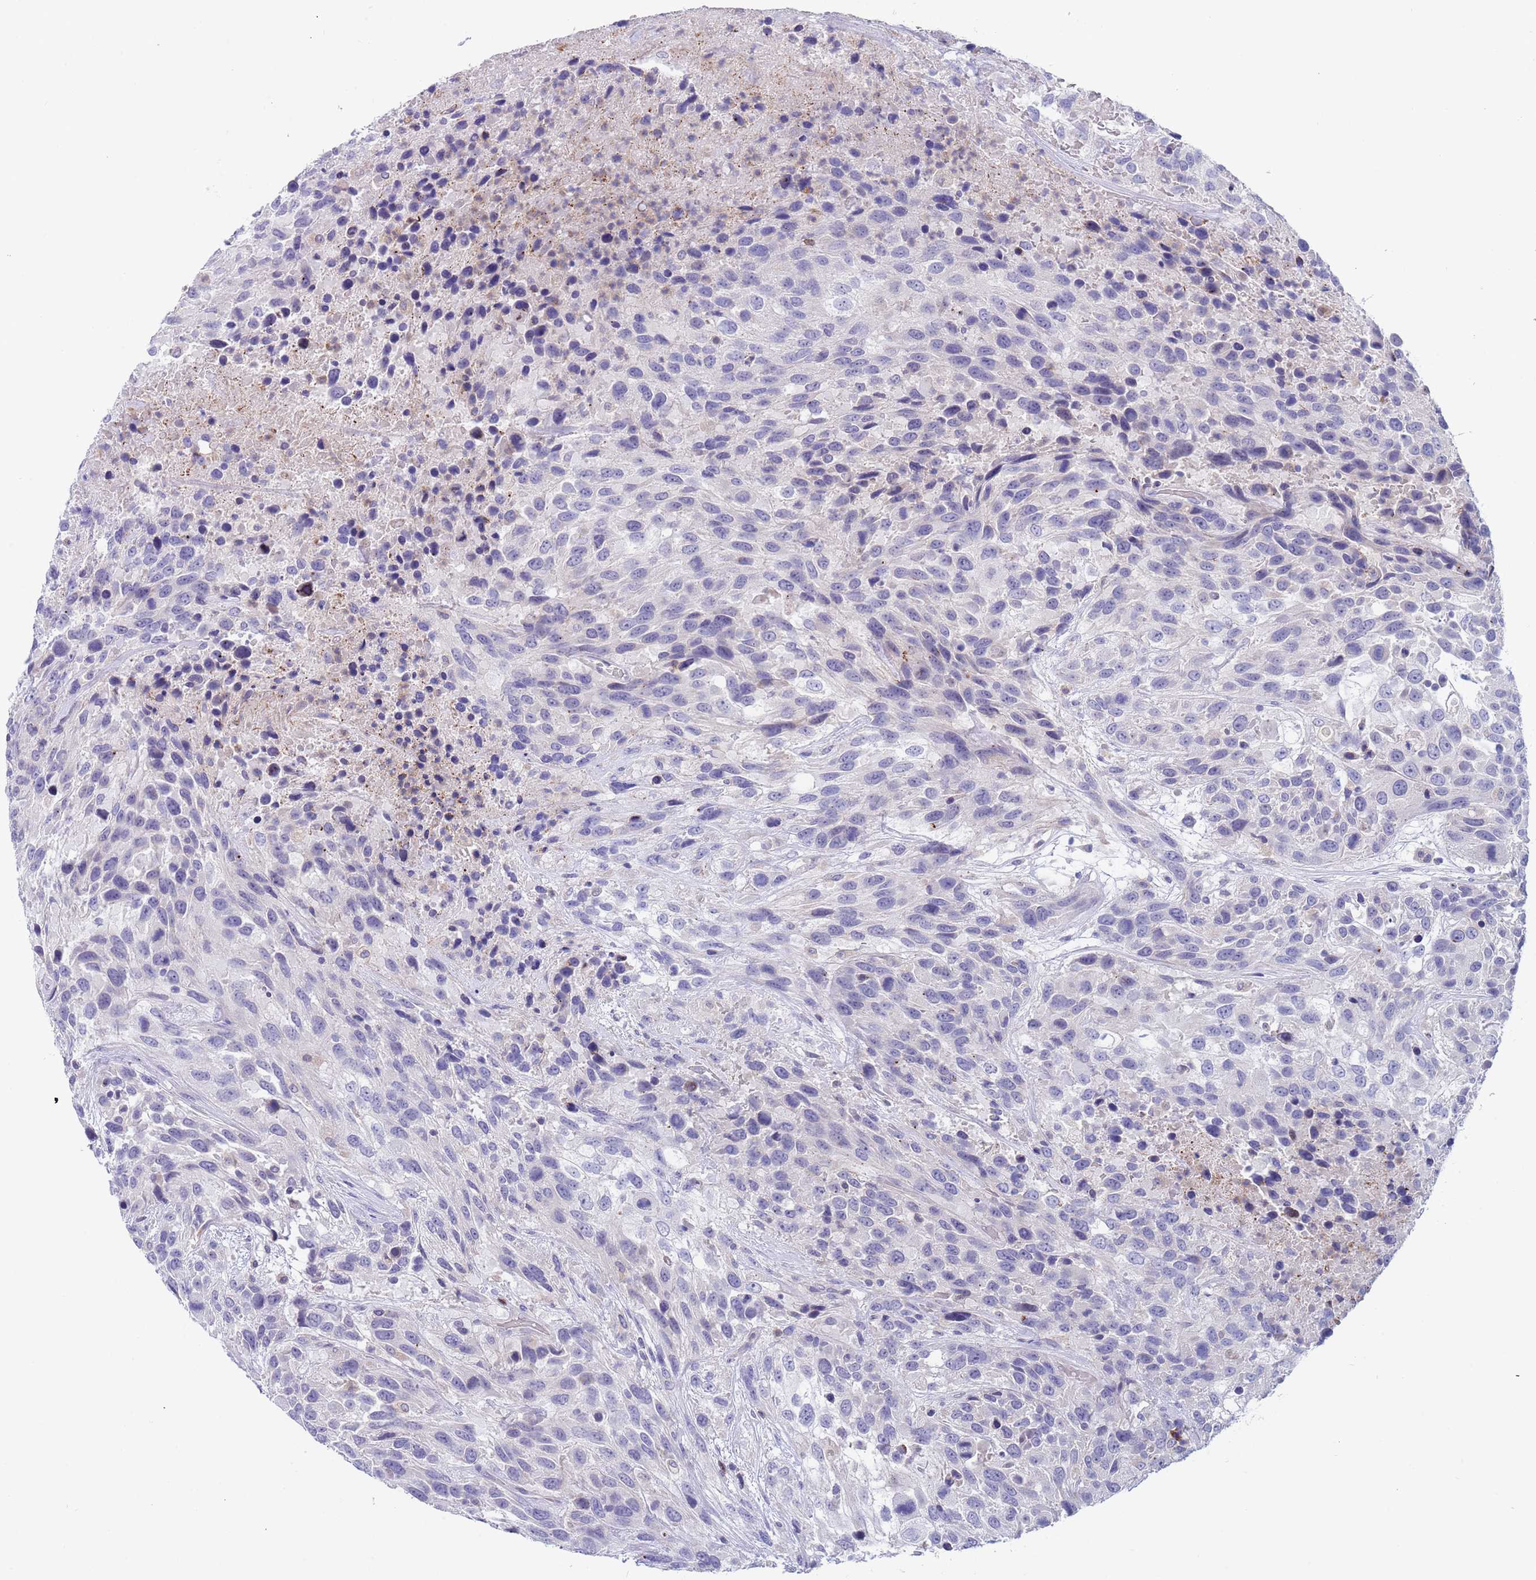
{"staining": {"intensity": "negative", "quantity": "none", "location": "none"}, "tissue": "urothelial cancer", "cell_type": "Tumor cells", "image_type": "cancer", "snomed": [{"axis": "morphology", "description": "Urothelial carcinoma, High grade"}, {"axis": "topography", "description": "Urinary bladder"}], "caption": "Tumor cells show no significant positivity in urothelial cancer.", "gene": "TYW1", "patient": {"sex": "female", "age": 70}}